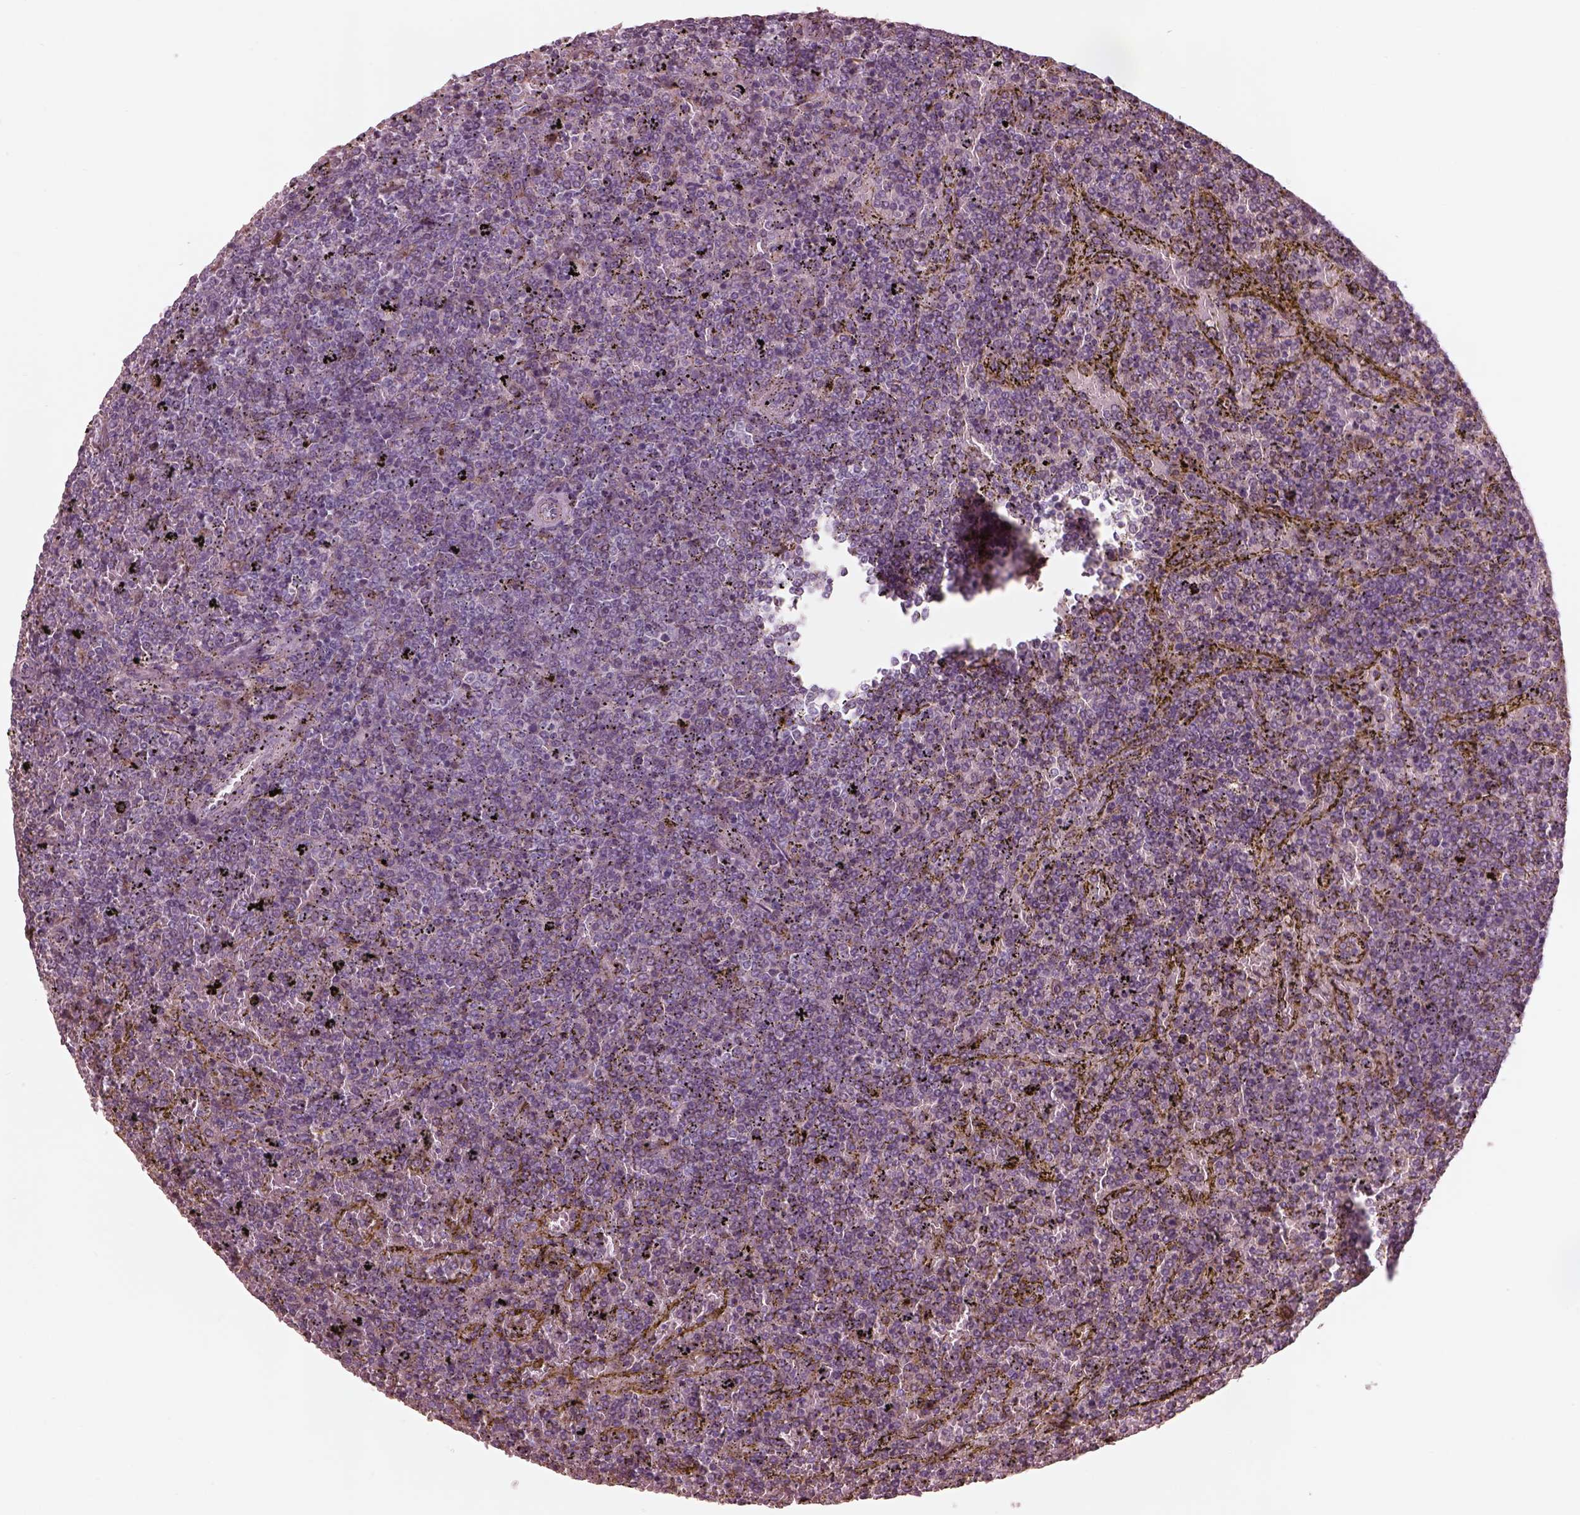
{"staining": {"intensity": "negative", "quantity": "none", "location": "none"}, "tissue": "lymphoma", "cell_type": "Tumor cells", "image_type": "cancer", "snomed": [{"axis": "morphology", "description": "Malignant lymphoma, non-Hodgkin's type, Low grade"}, {"axis": "topography", "description": "Spleen"}], "caption": "Protein analysis of lymphoma demonstrates no significant expression in tumor cells.", "gene": "CADM2", "patient": {"sex": "female", "age": 77}}